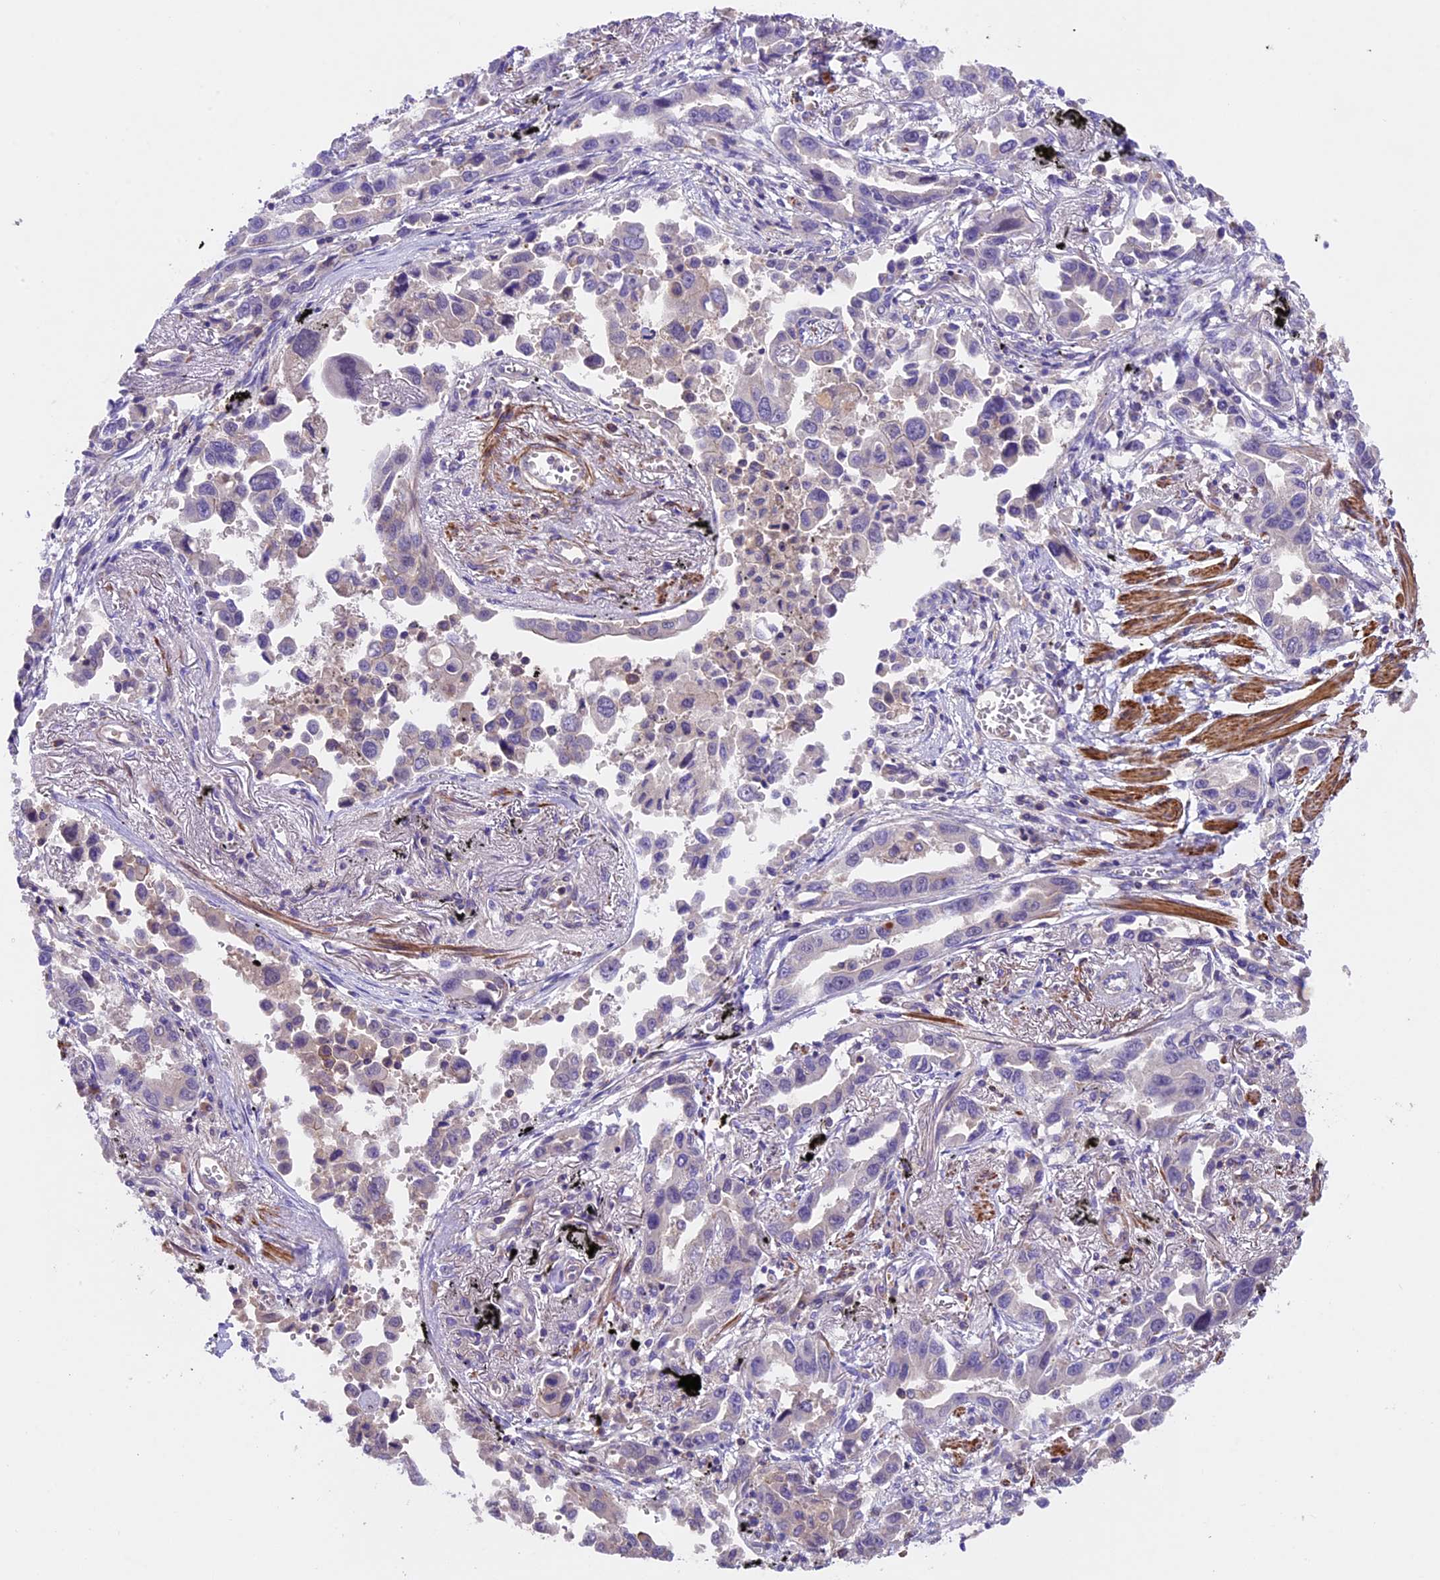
{"staining": {"intensity": "negative", "quantity": "none", "location": "none"}, "tissue": "lung cancer", "cell_type": "Tumor cells", "image_type": "cancer", "snomed": [{"axis": "morphology", "description": "Adenocarcinoma, NOS"}, {"axis": "topography", "description": "Lung"}], "caption": "The histopathology image exhibits no significant staining in tumor cells of lung adenocarcinoma.", "gene": "TBC1D1", "patient": {"sex": "male", "age": 67}}